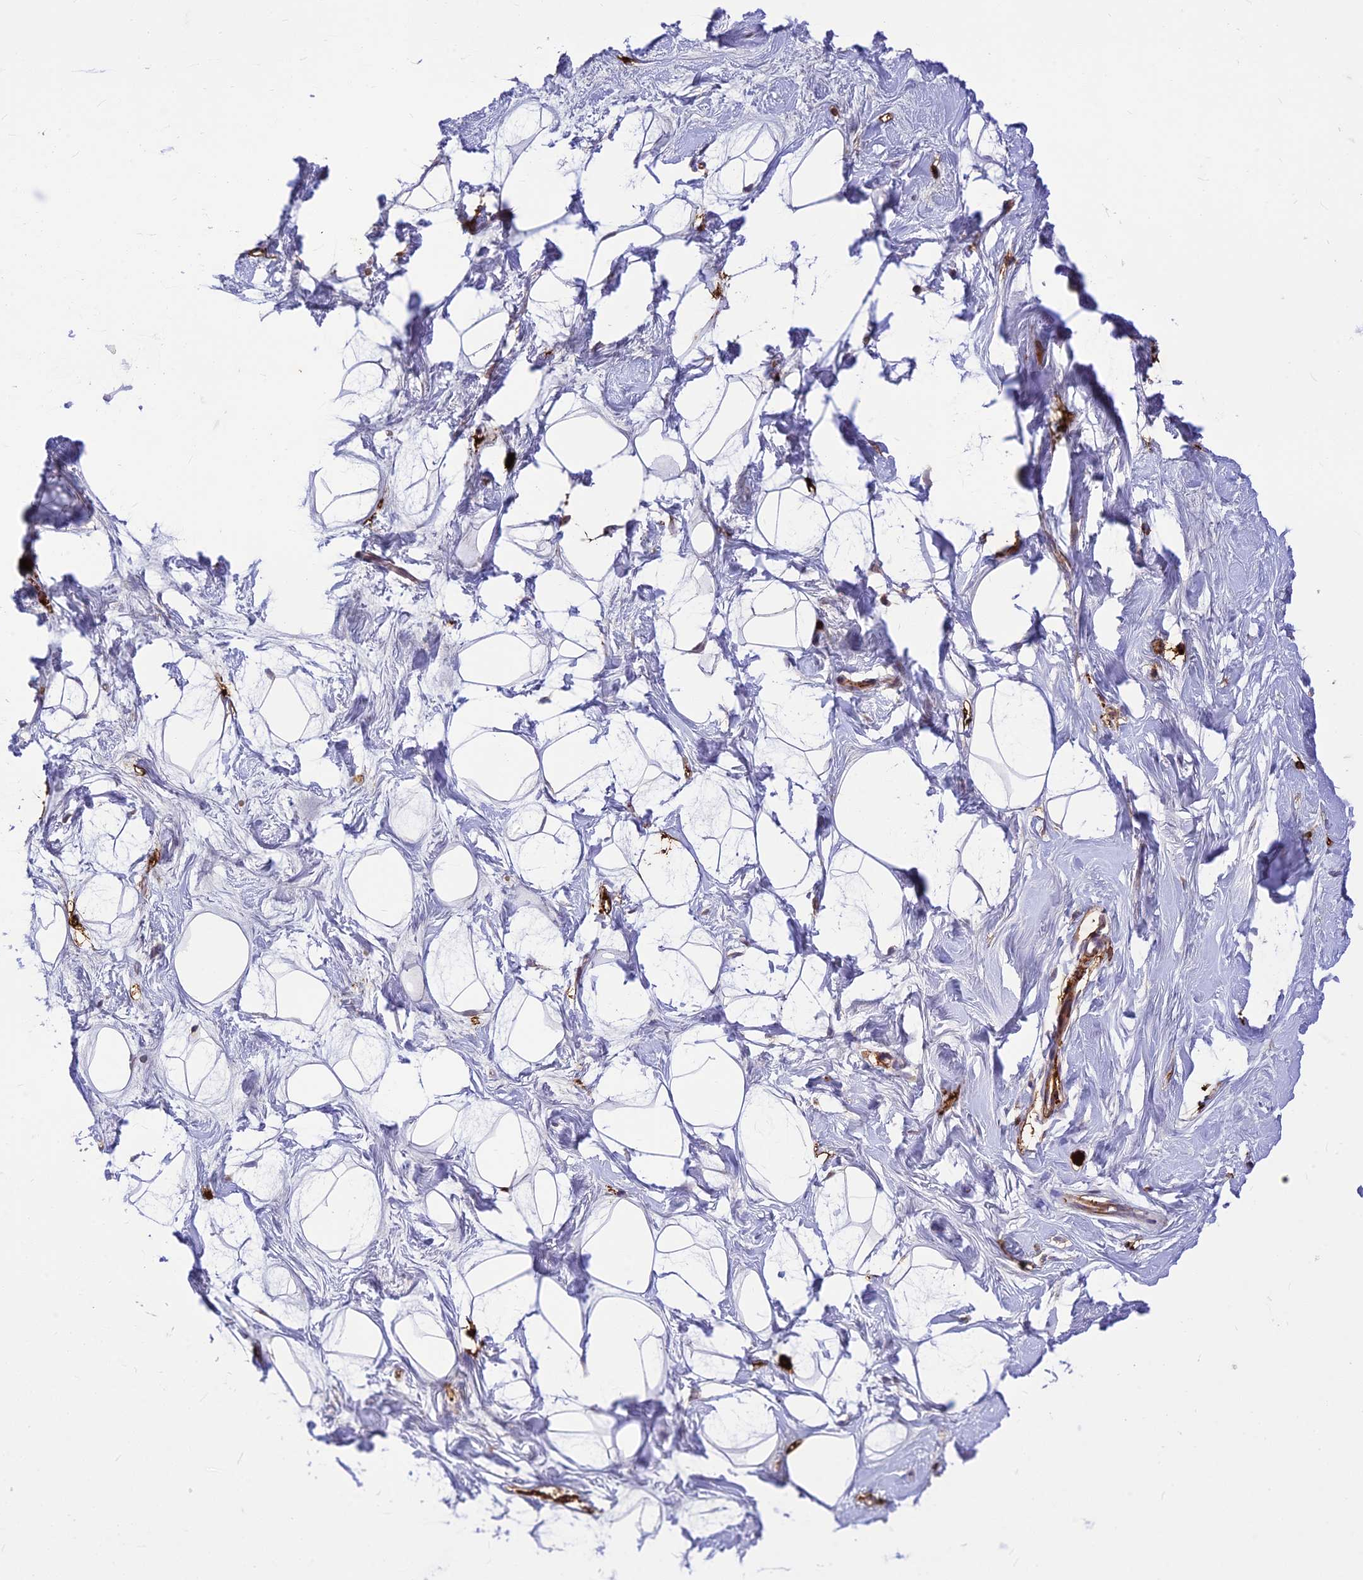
{"staining": {"intensity": "negative", "quantity": "none", "location": "none"}, "tissue": "breast", "cell_type": "Adipocytes", "image_type": "normal", "snomed": [{"axis": "morphology", "description": "Normal tissue, NOS"}, {"axis": "morphology", "description": "Adenoma, NOS"}, {"axis": "topography", "description": "Breast"}], "caption": "Immunohistochemical staining of unremarkable human breast displays no significant positivity in adipocytes.", "gene": "ASPDH", "patient": {"sex": "female", "age": 23}}